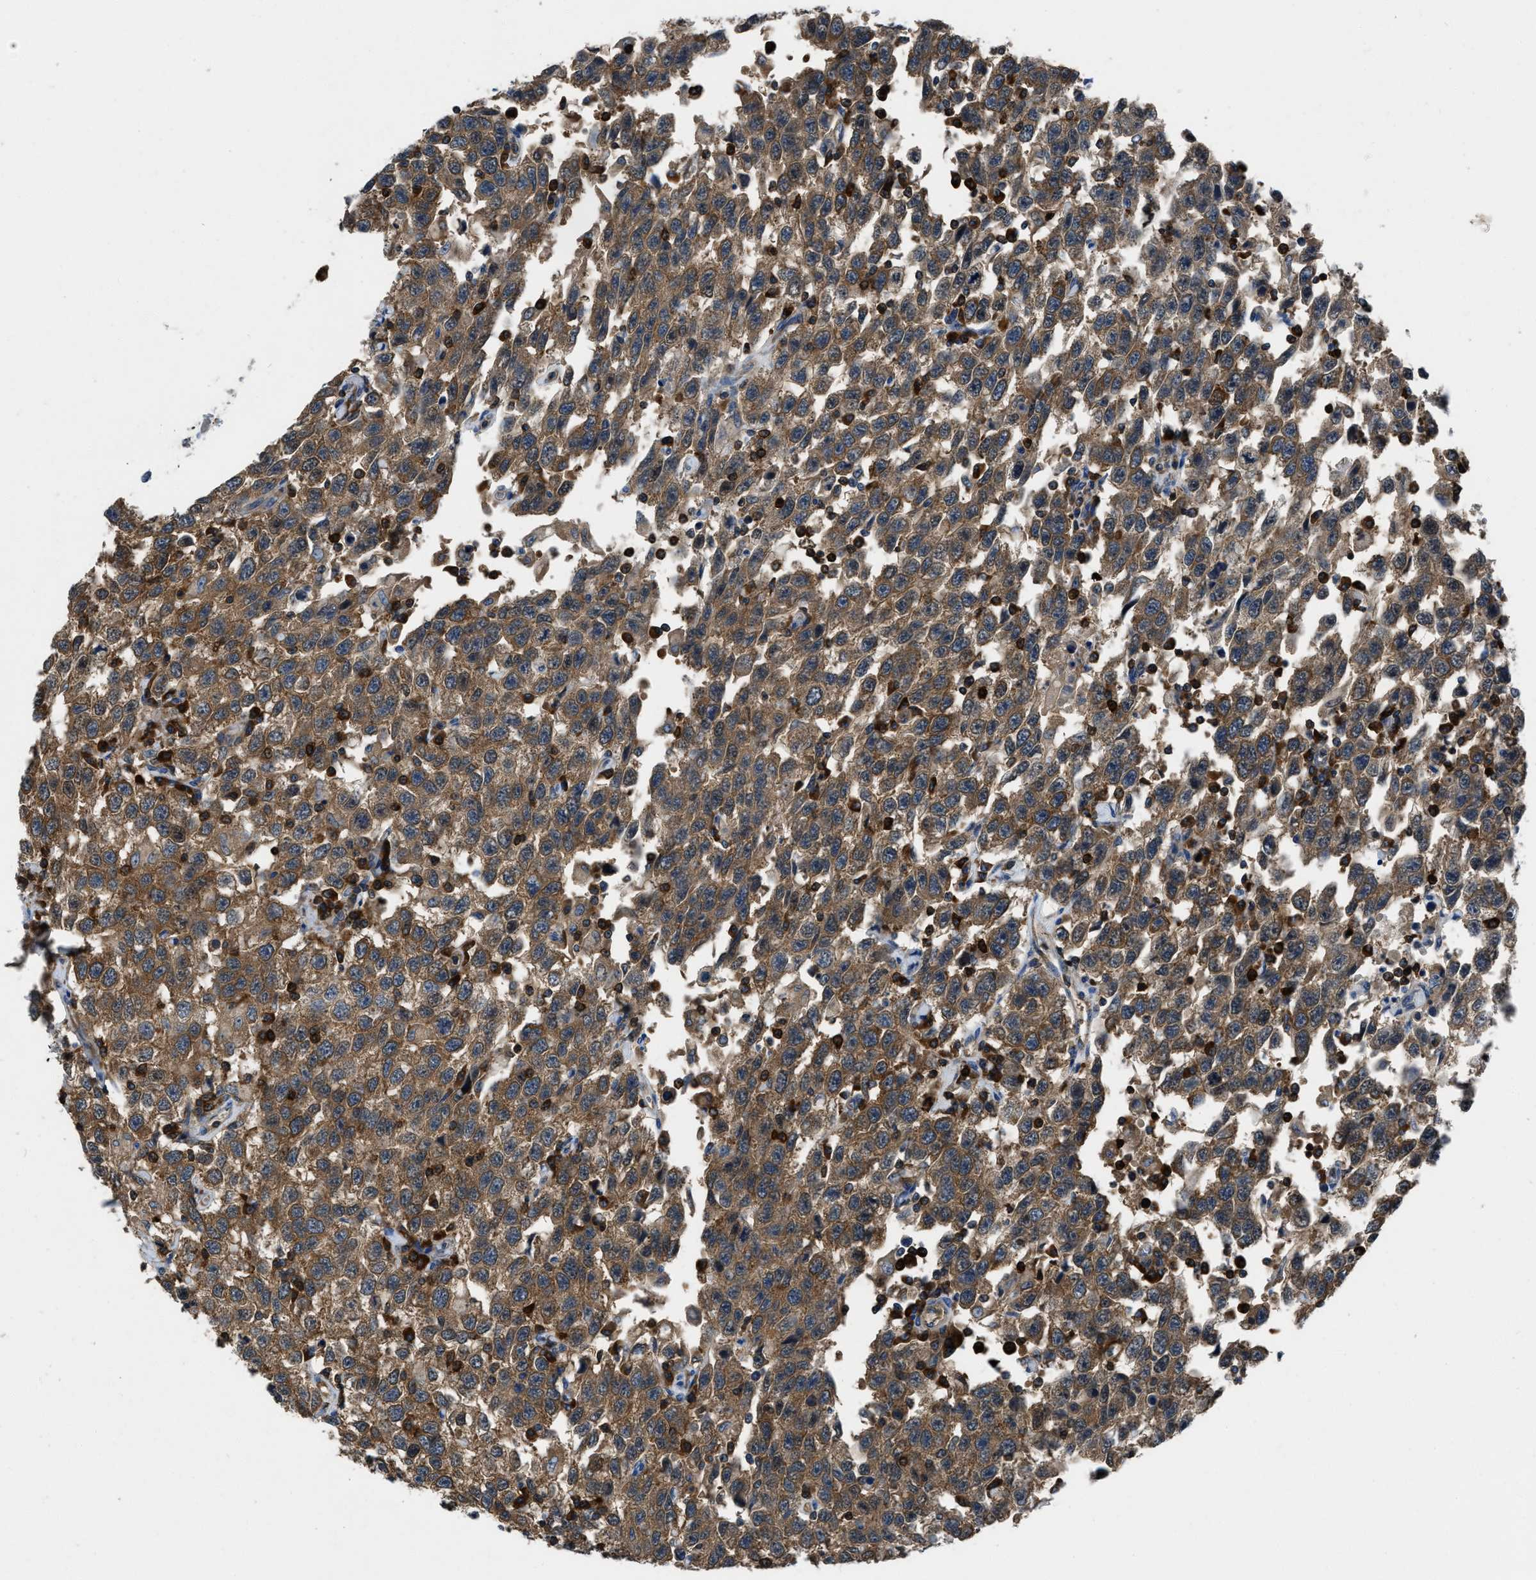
{"staining": {"intensity": "moderate", "quantity": ">75%", "location": "cytoplasmic/membranous"}, "tissue": "testis cancer", "cell_type": "Tumor cells", "image_type": "cancer", "snomed": [{"axis": "morphology", "description": "Seminoma, NOS"}, {"axis": "topography", "description": "Testis"}], "caption": "A histopathology image of human seminoma (testis) stained for a protein demonstrates moderate cytoplasmic/membranous brown staining in tumor cells. (DAB = brown stain, brightfield microscopy at high magnification).", "gene": "YARS1", "patient": {"sex": "male", "age": 41}}